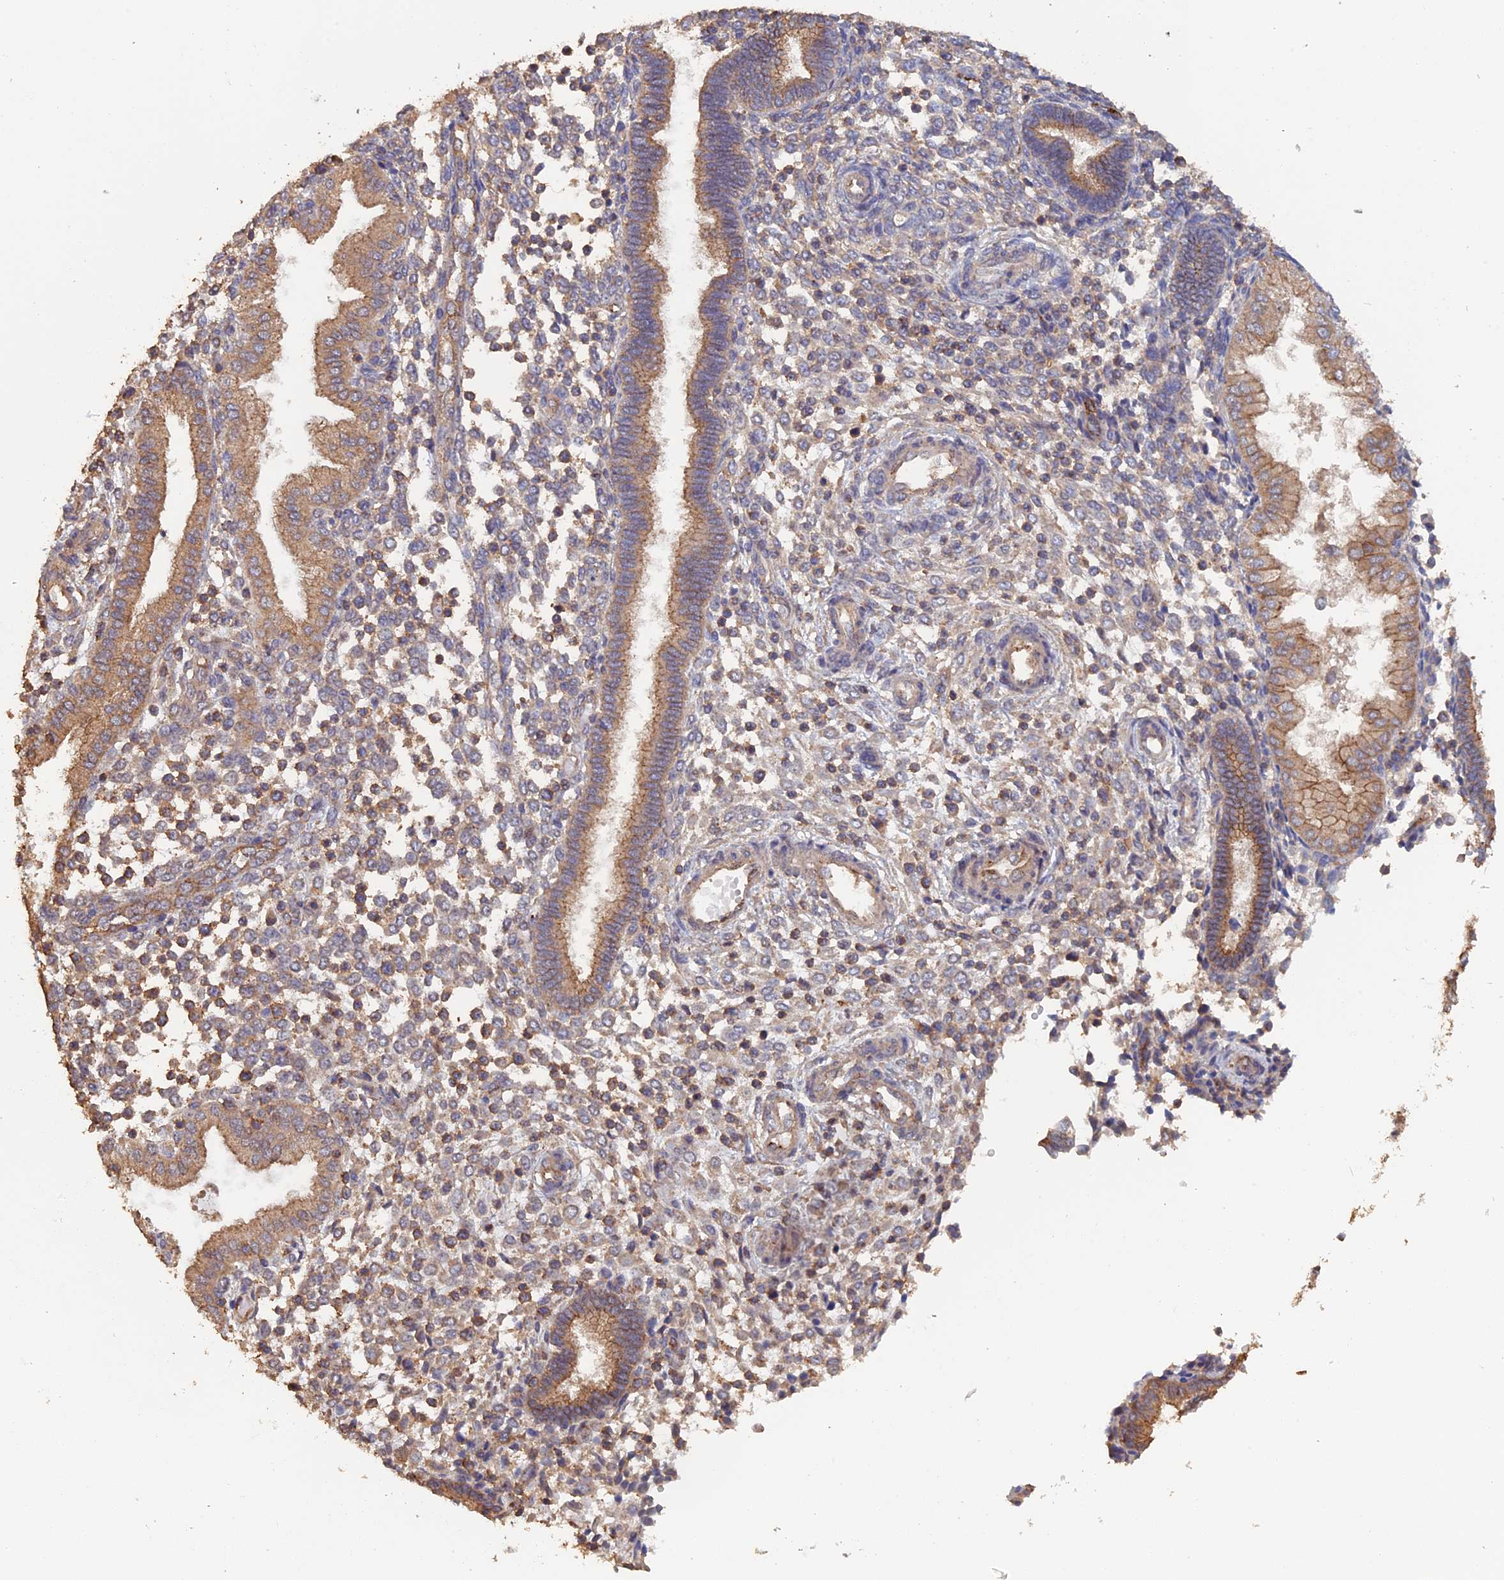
{"staining": {"intensity": "moderate", "quantity": "<25%", "location": "cytoplasmic/membranous"}, "tissue": "endometrium", "cell_type": "Cells in endometrial stroma", "image_type": "normal", "snomed": [{"axis": "morphology", "description": "Normal tissue, NOS"}, {"axis": "topography", "description": "Endometrium"}], "caption": "A micrograph of human endometrium stained for a protein reveals moderate cytoplasmic/membranous brown staining in cells in endometrial stroma. Ihc stains the protein in brown and the nuclei are stained blue.", "gene": "PIGQ", "patient": {"sex": "female", "age": 53}}